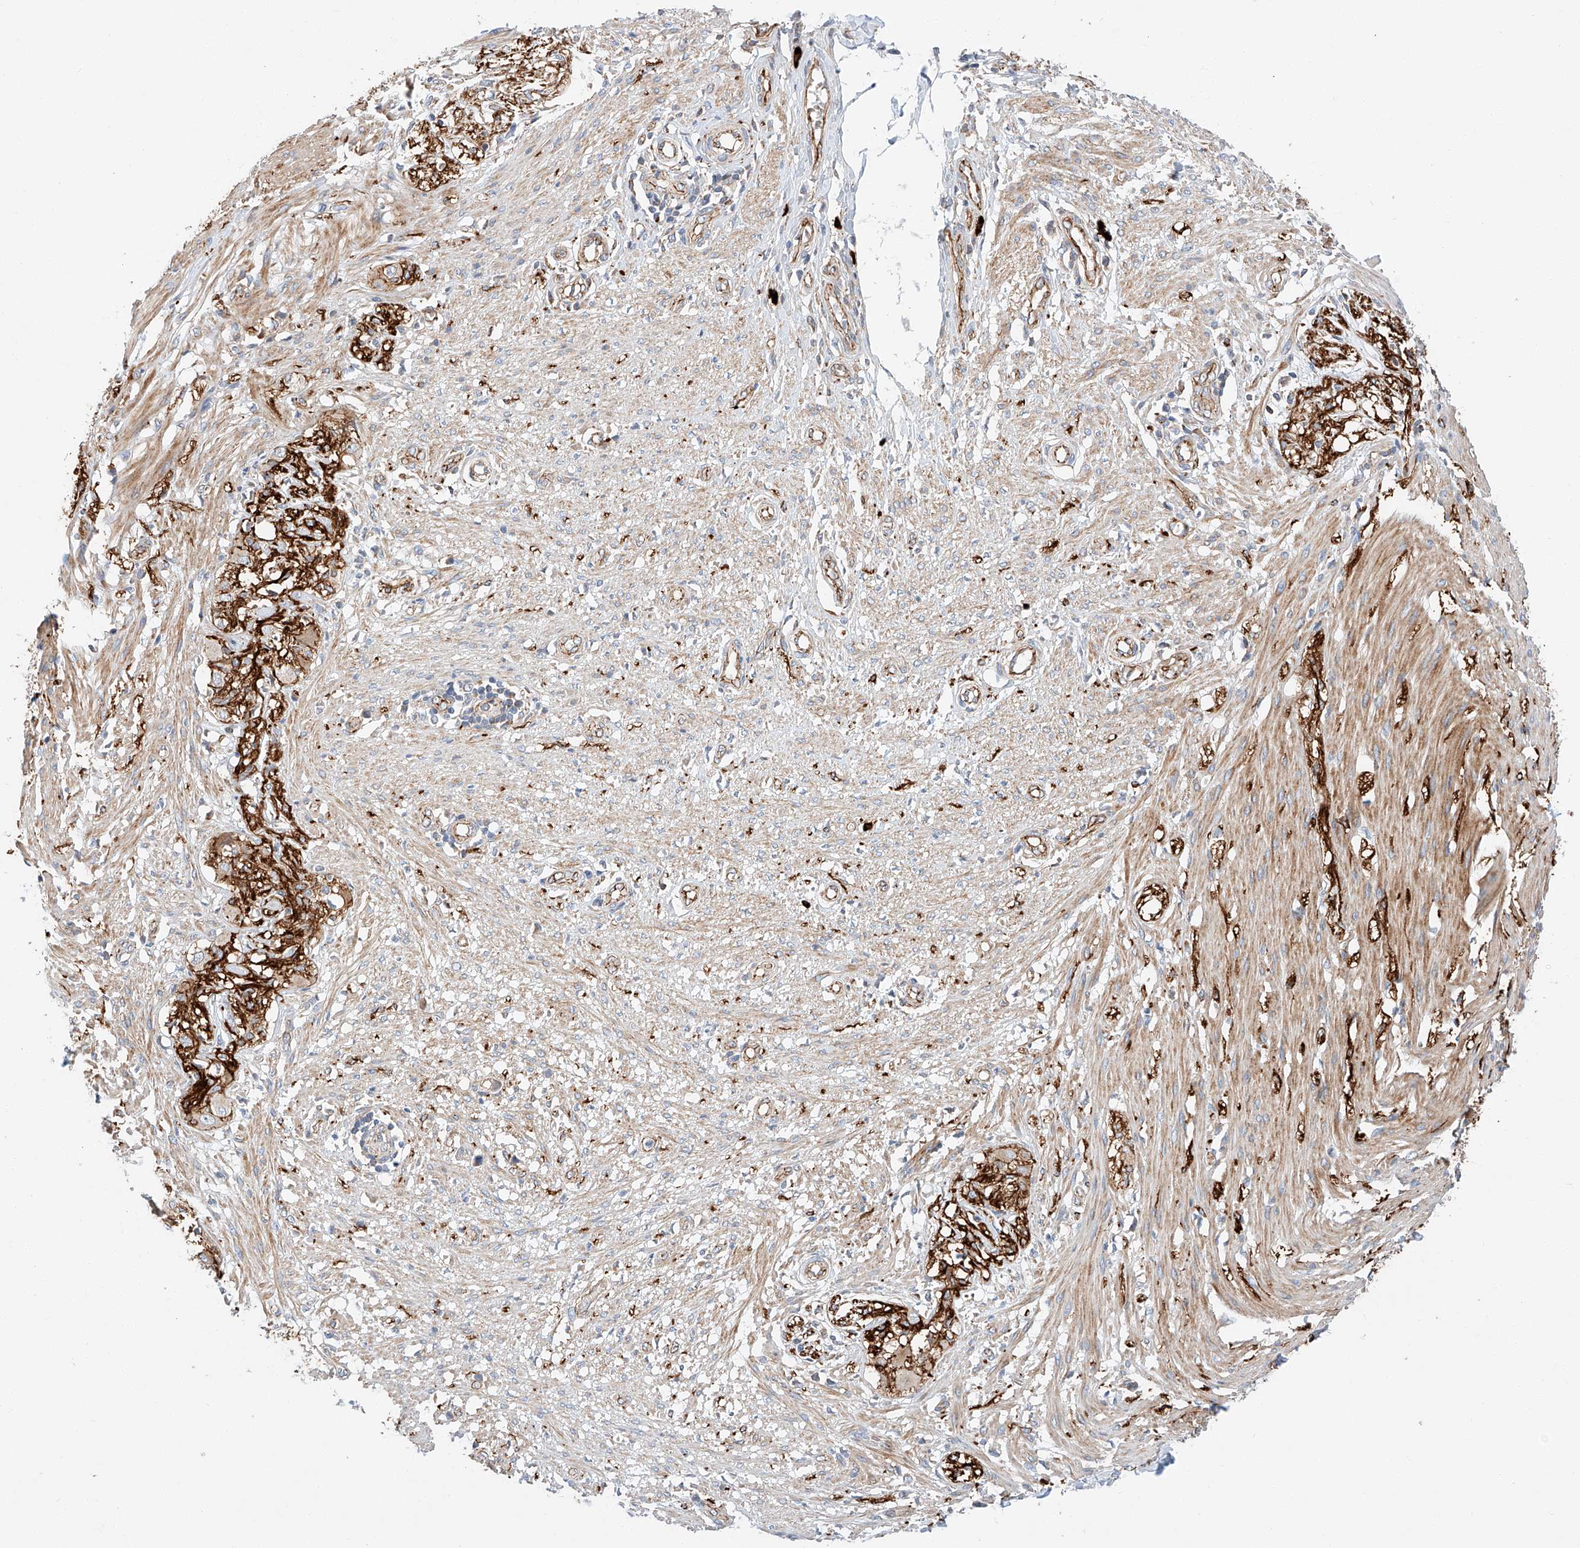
{"staining": {"intensity": "moderate", "quantity": ">75%", "location": "cytoplasmic/membranous"}, "tissue": "smooth muscle", "cell_type": "Smooth muscle cells", "image_type": "normal", "snomed": [{"axis": "morphology", "description": "Normal tissue, NOS"}, {"axis": "morphology", "description": "Adenocarcinoma, NOS"}, {"axis": "topography", "description": "Colon"}, {"axis": "topography", "description": "Peripheral nerve tissue"}], "caption": "This is an image of immunohistochemistry (IHC) staining of unremarkable smooth muscle, which shows moderate positivity in the cytoplasmic/membranous of smooth muscle cells.", "gene": "MINDY4", "patient": {"sex": "male", "age": 14}}